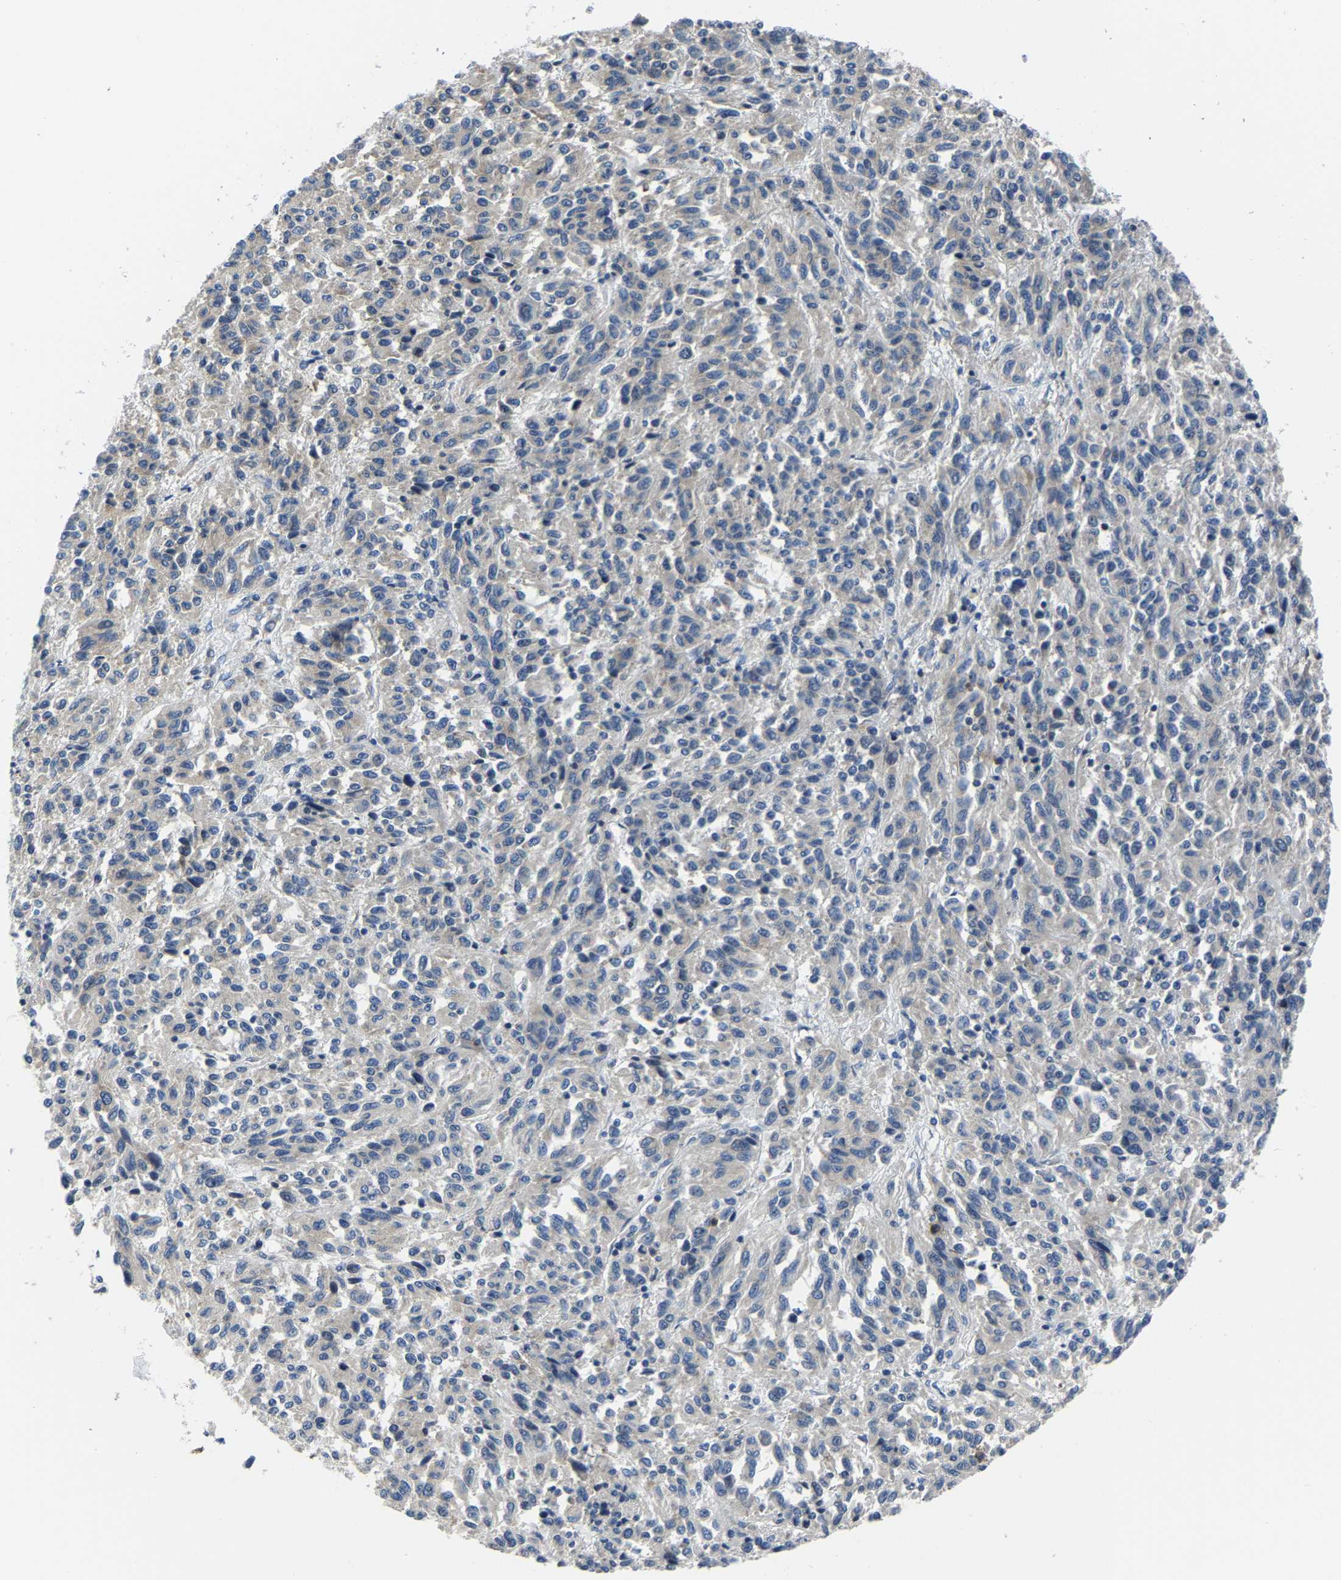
{"staining": {"intensity": "weak", "quantity": "<25%", "location": "cytoplasmic/membranous"}, "tissue": "melanoma", "cell_type": "Tumor cells", "image_type": "cancer", "snomed": [{"axis": "morphology", "description": "Malignant melanoma, Metastatic site"}, {"axis": "topography", "description": "Lung"}], "caption": "Image shows no significant protein expression in tumor cells of malignant melanoma (metastatic site). The staining was performed using DAB (3,3'-diaminobenzidine) to visualize the protein expression in brown, while the nuclei were stained in blue with hematoxylin (Magnification: 20x).", "gene": "G3BP2", "patient": {"sex": "male", "age": 64}}